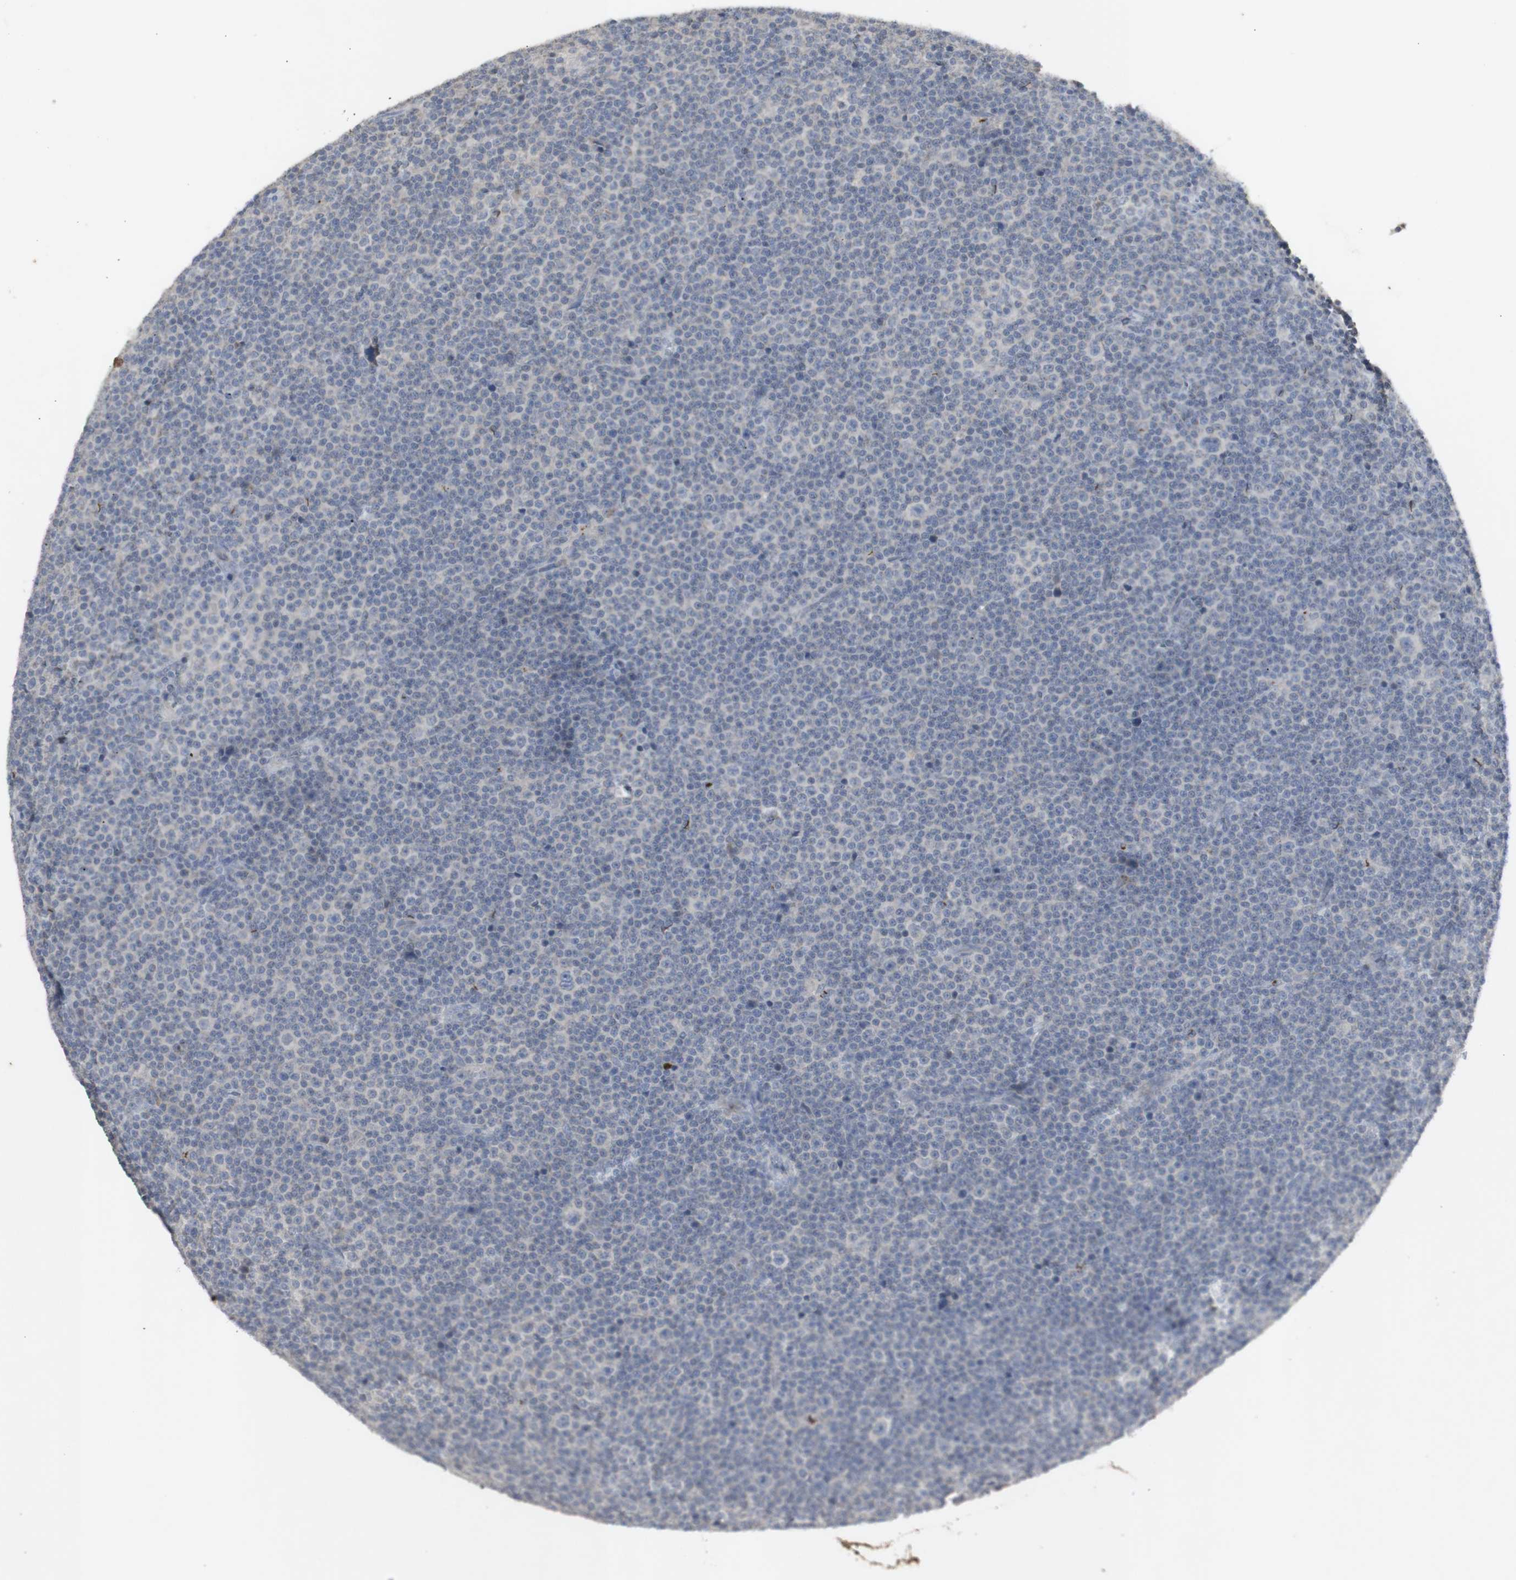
{"staining": {"intensity": "negative", "quantity": "none", "location": "none"}, "tissue": "lymphoma", "cell_type": "Tumor cells", "image_type": "cancer", "snomed": [{"axis": "morphology", "description": "Malignant lymphoma, non-Hodgkin's type, Low grade"}, {"axis": "topography", "description": "Lymph node"}], "caption": "Tumor cells show no significant expression in low-grade malignant lymphoma, non-Hodgkin's type.", "gene": "INS", "patient": {"sex": "female", "age": 67}}